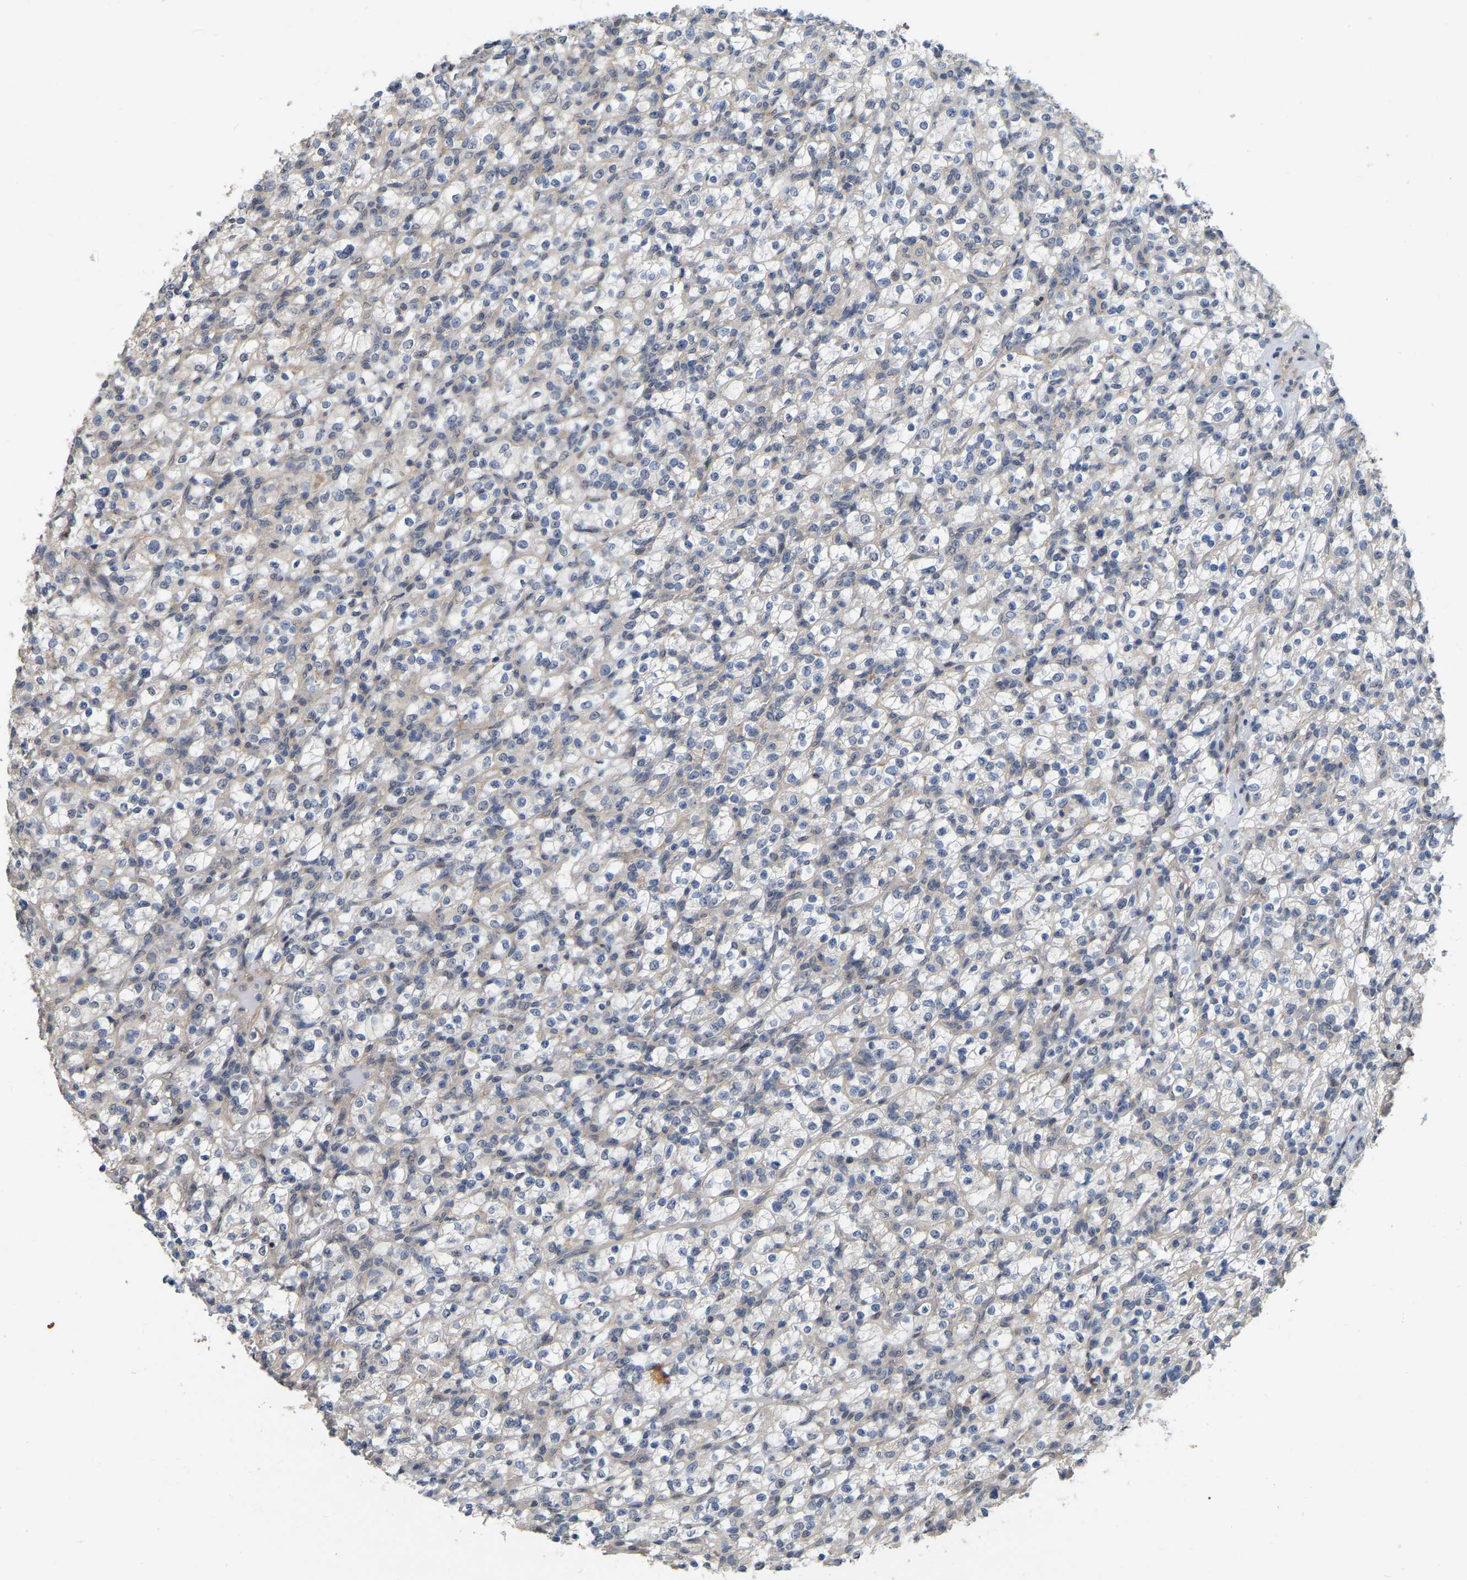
{"staining": {"intensity": "weak", "quantity": "<25%", "location": "cytoplasmic/membranous"}, "tissue": "renal cancer", "cell_type": "Tumor cells", "image_type": "cancer", "snomed": [{"axis": "morphology", "description": "Normal tissue, NOS"}, {"axis": "morphology", "description": "Adenocarcinoma, NOS"}, {"axis": "topography", "description": "Kidney"}], "caption": "This is an IHC histopathology image of adenocarcinoma (renal). There is no staining in tumor cells.", "gene": "RUVBL1", "patient": {"sex": "female", "age": 72}}